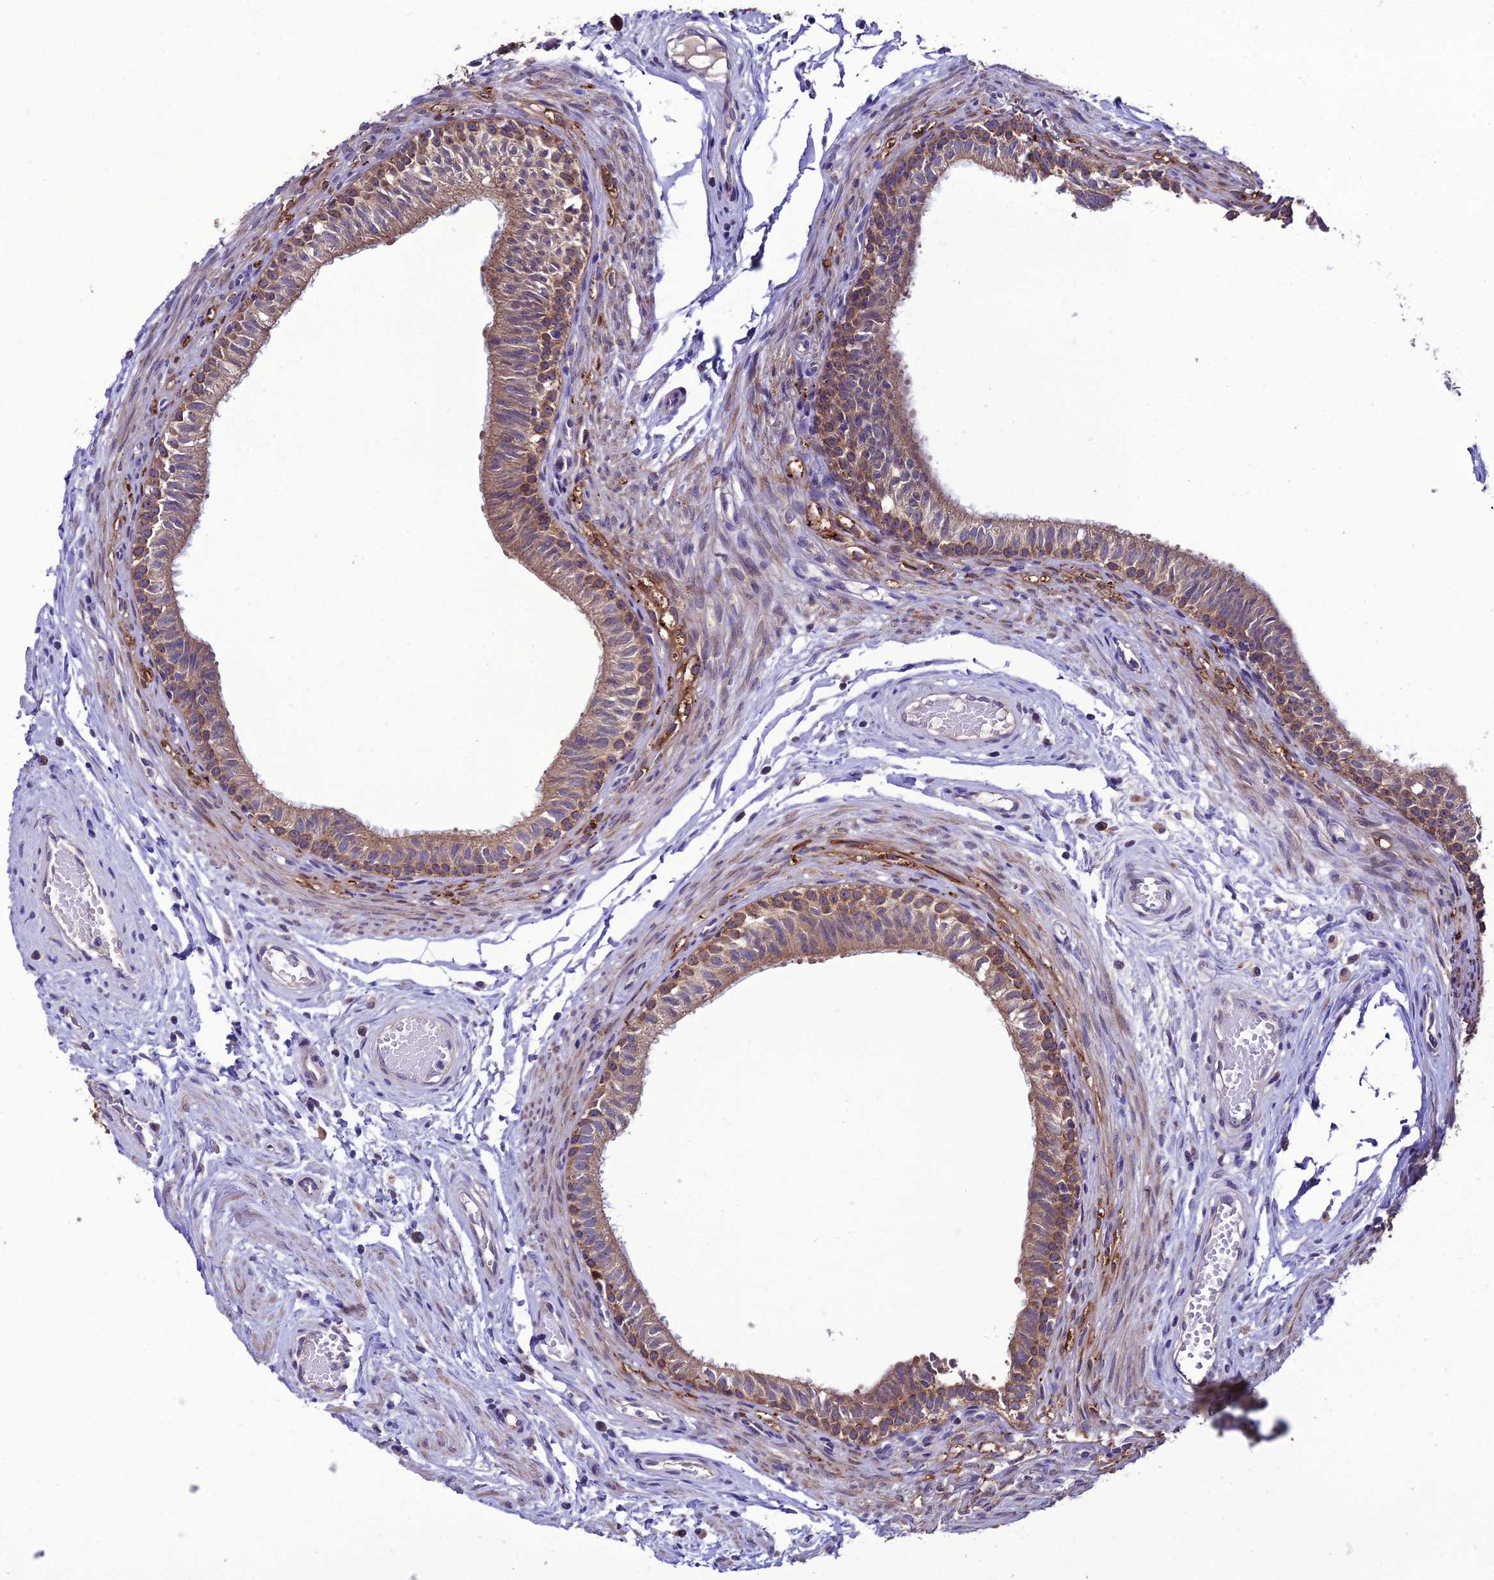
{"staining": {"intensity": "moderate", "quantity": ">75%", "location": "cytoplasmic/membranous"}, "tissue": "epididymis", "cell_type": "Glandular cells", "image_type": "normal", "snomed": [{"axis": "morphology", "description": "Normal tissue, NOS"}, {"axis": "topography", "description": "Epididymis, spermatic cord, NOS"}], "caption": "Immunohistochemistry (IHC) staining of unremarkable epididymis, which shows medium levels of moderate cytoplasmic/membranous expression in approximately >75% of glandular cells indicating moderate cytoplasmic/membranous protein staining. The staining was performed using DAB (brown) for protein detection and nuclei were counterstained in hematoxylin (blue).", "gene": "HOGA1", "patient": {"sex": "male", "age": 22}}